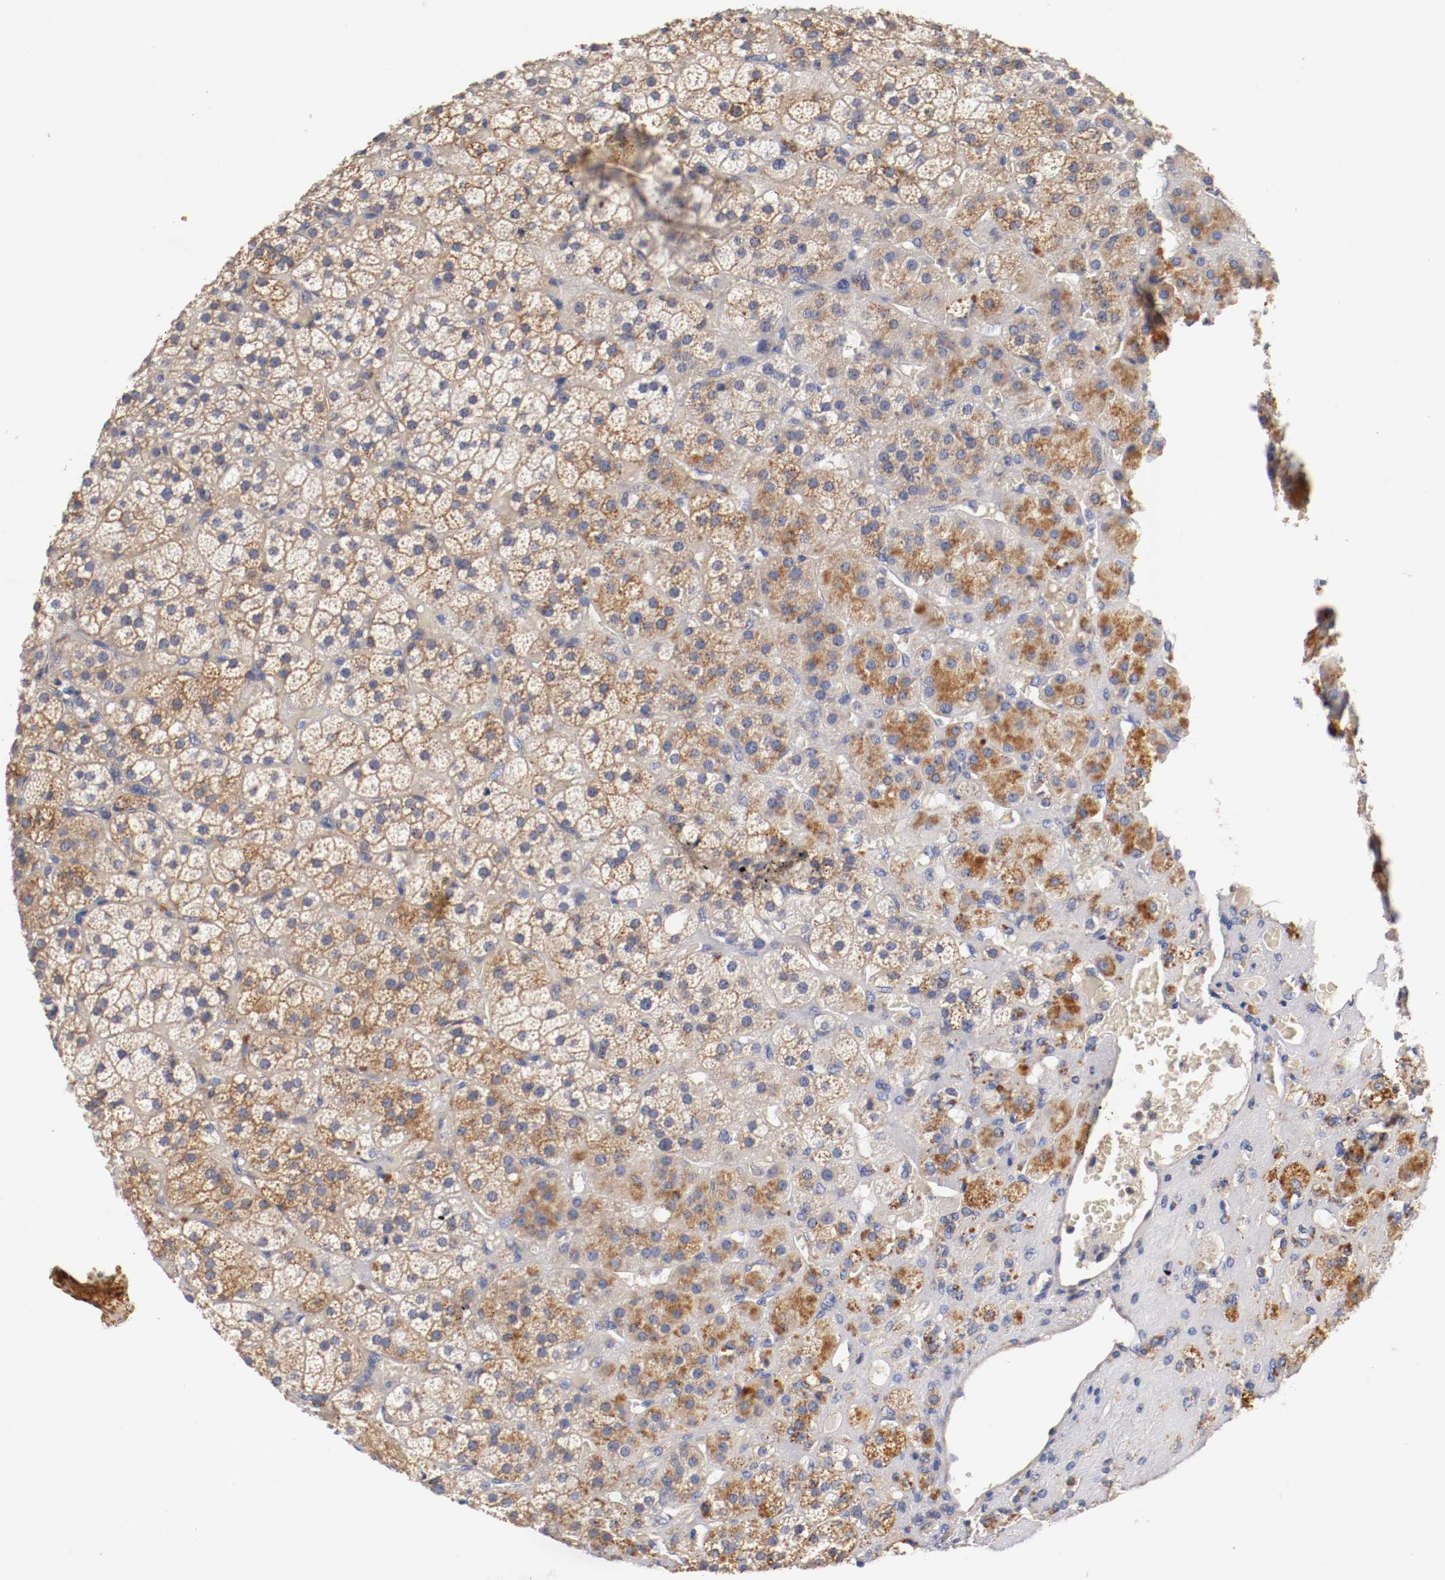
{"staining": {"intensity": "moderate", "quantity": "25%-75%", "location": "cytoplasmic/membranous"}, "tissue": "adrenal gland", "cell_type": "Glandular cells", "image_type": "normal", "snomed": [{"axis": "morphology", "description": "Normal tissue, NOS"}, {"axis": "topography", "description": "Adrenal gland"}], "caption": "Brown immunohistochemical staining in normal adrenal gland displays moderate cytoplasmic/membranous staining in approximately 25%-75% of glandular cells. The protein of interest is shown in brown color, while the nuclei are stained blue.", "gene": "SEMA5A", "patient": {"sex": "female", "age": 71}}